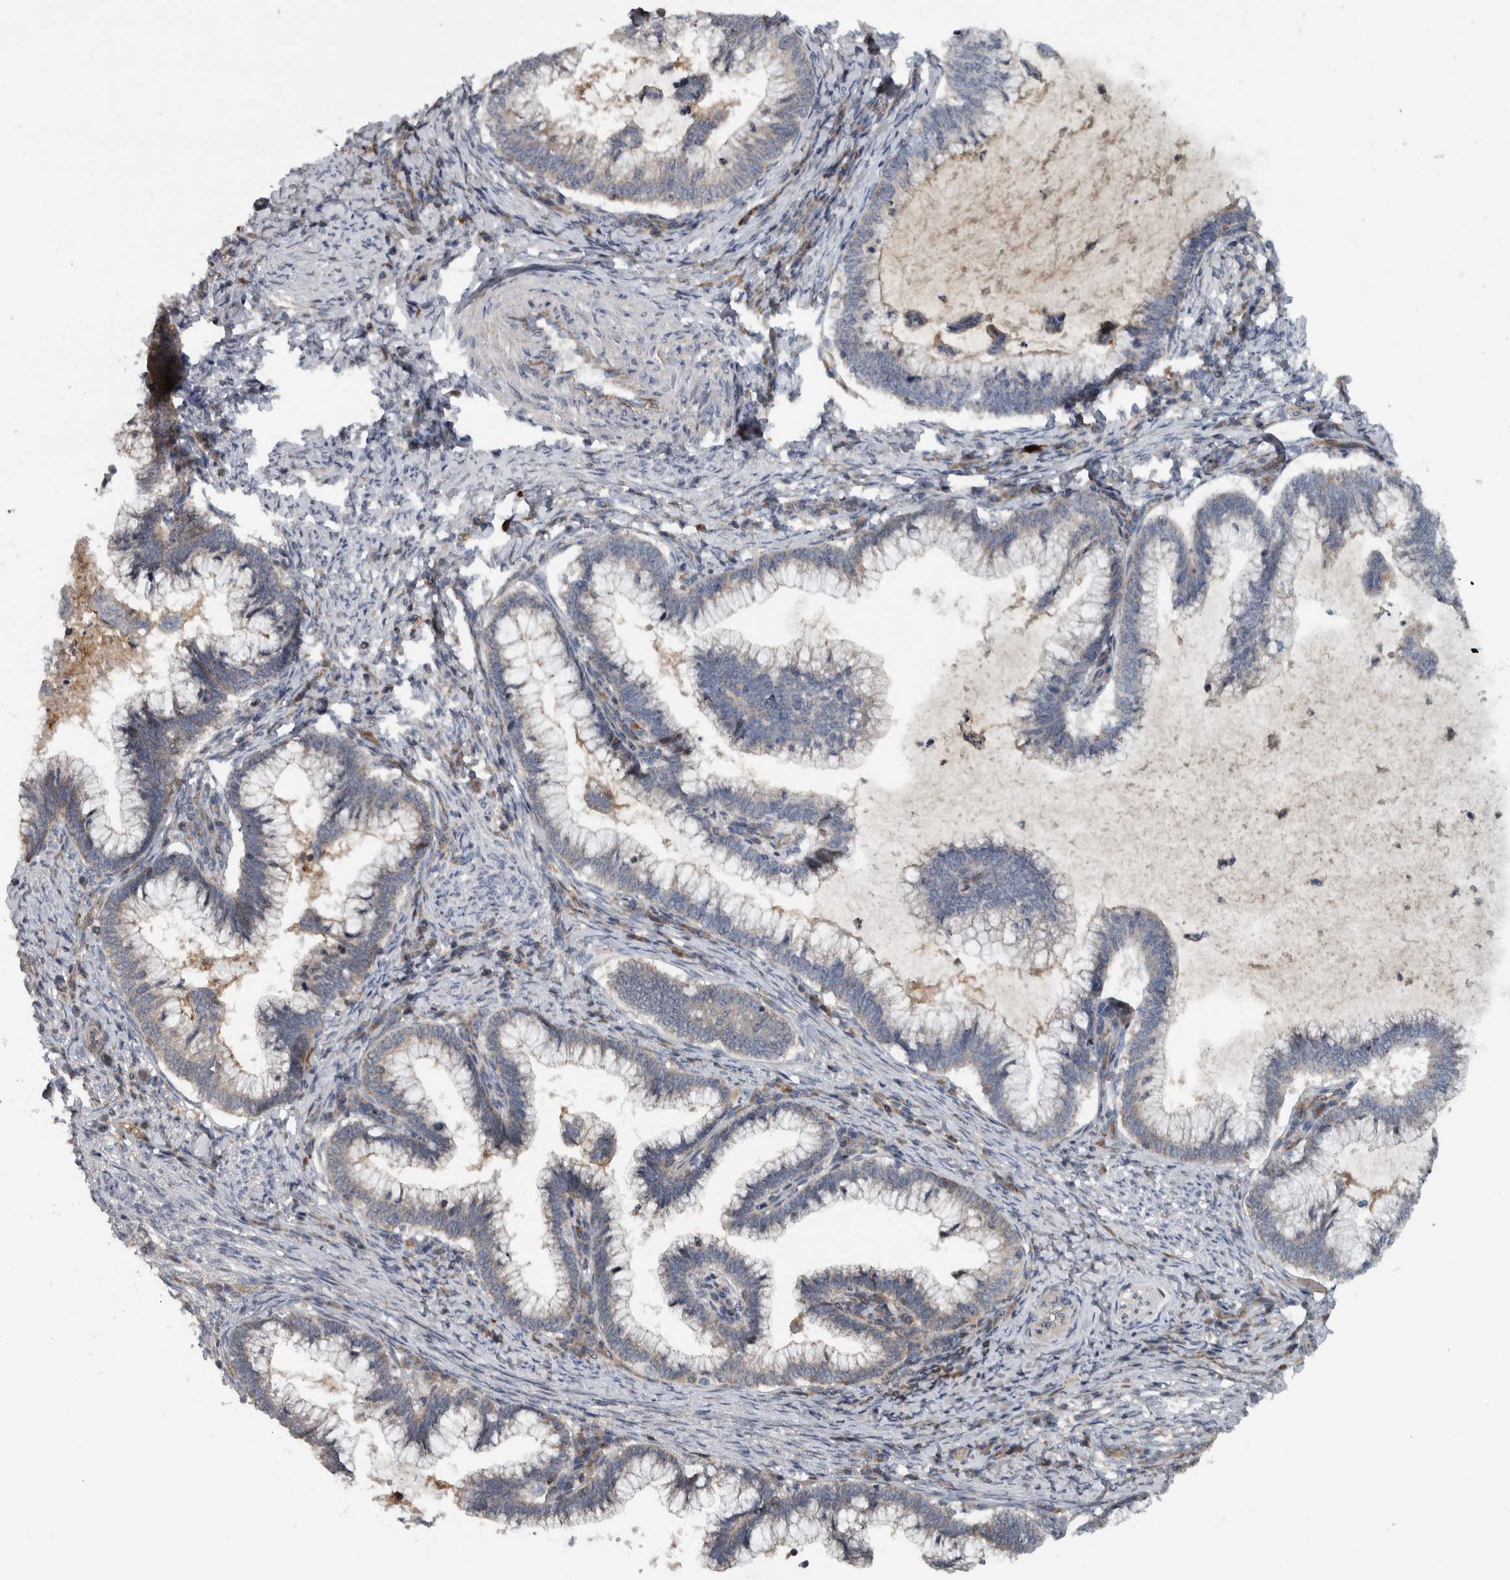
{"staining": {"intensity": "weak", "quantity": "<25%", "location": "cytoplasmic/membranous"}, "tissue": "cervical cancer", "cell_type": "Tumor cells", "image_type": "cancer", "snomed": [{"axis": "morphology", "description": "Adenocarcinoma, NOS"}, {"axis": "topography", "description": "Cervix"}], "caption": "High magnification brightfield microscopy of cervical cancer (adenocarcinoma) stained with DAB (3,3'-diaminobenzidine) (brown) and counterstained with hematoxylin (blue): tumor cells show no significant positivity.", "gene": "BAIAP2L1", "patient": {"sex": "female", "age": 36}}